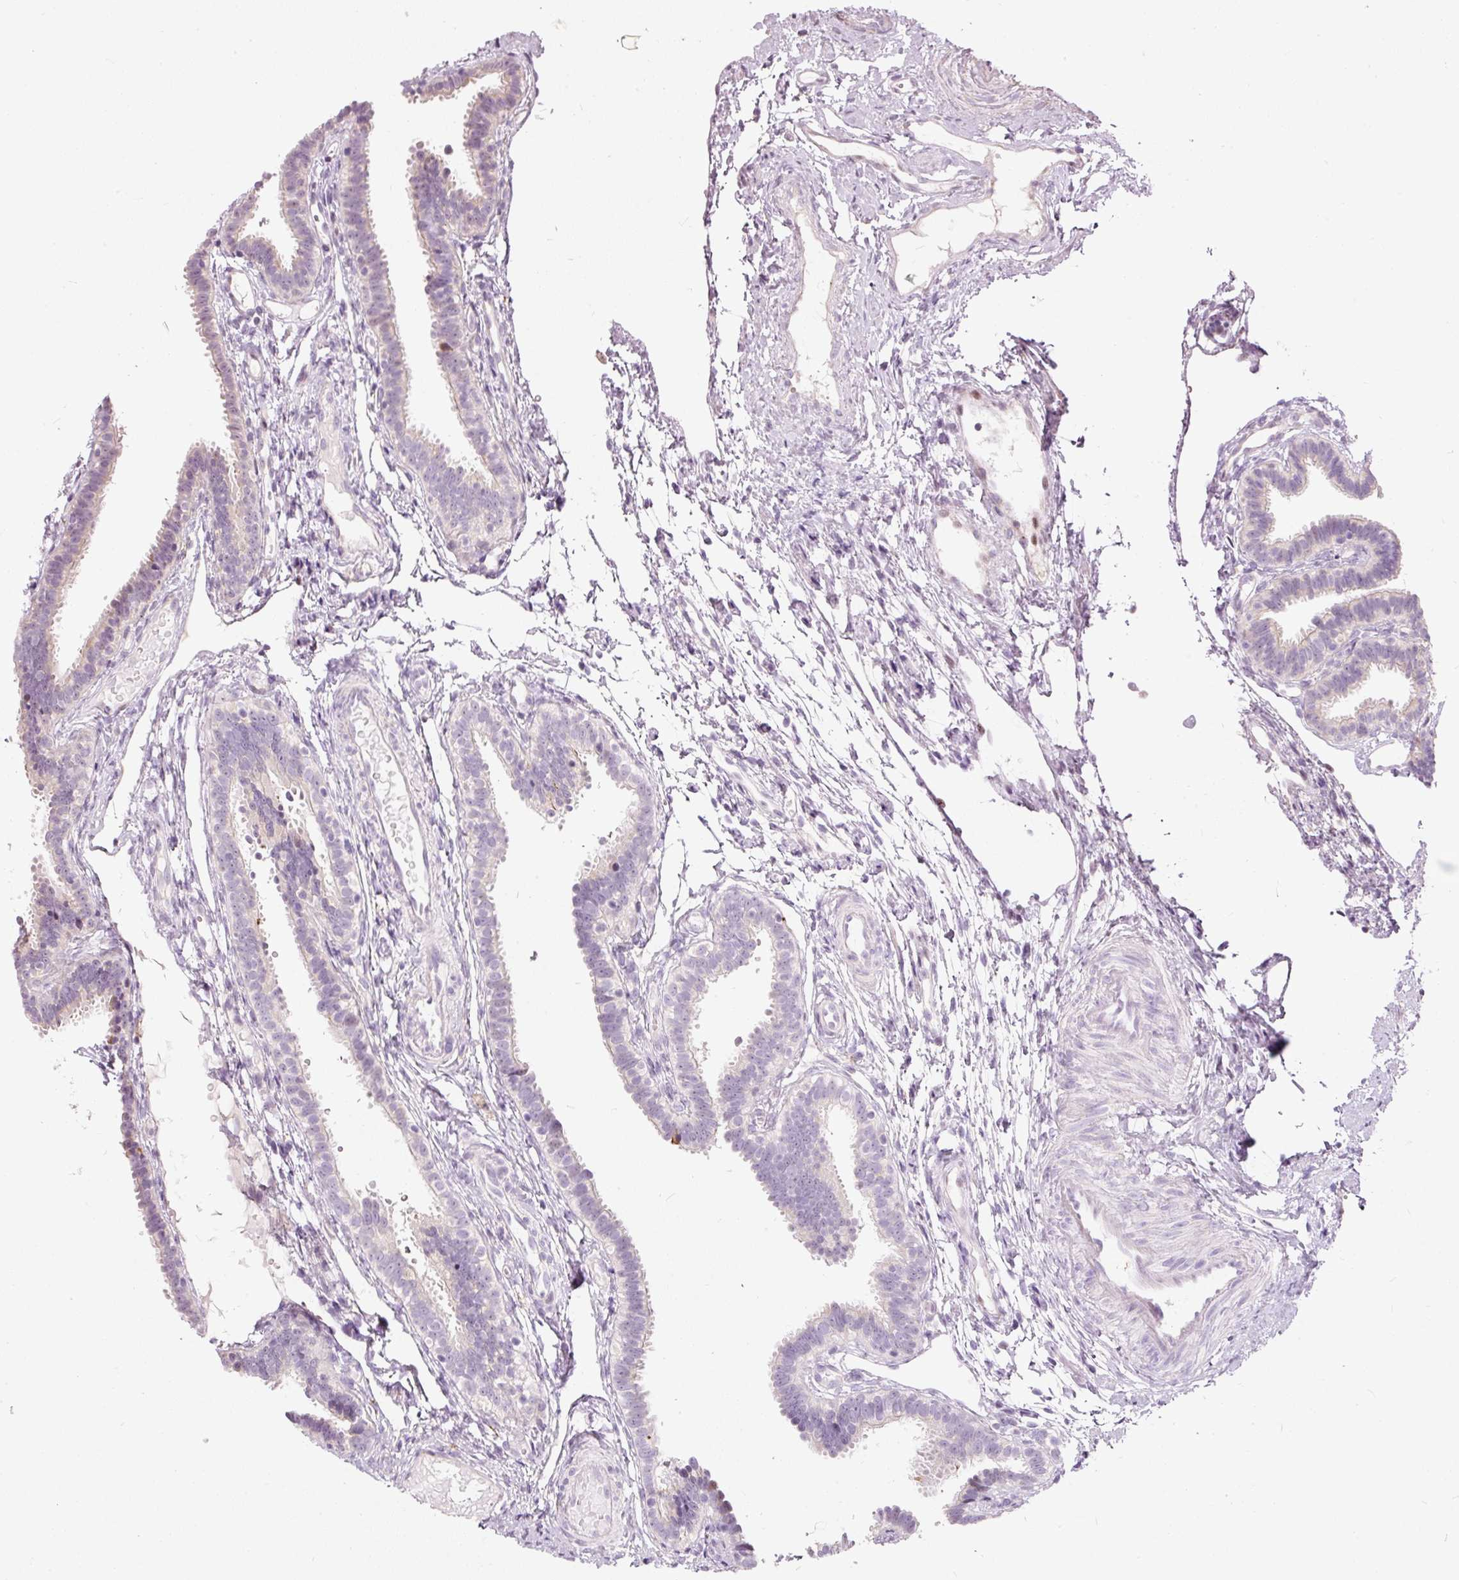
{"staining": {"intensity": "negative", "quantity": "none", "location": "none"}, "tissue": "fallopian tube", "cell_type": "Glandular cells", "image_type": "normal", "snomed": [{"axis": "morphology", "description": "Normal tissue, NOS"}, {"axis": "topography", "description": "Fallopian tube"}], "caption": "IHC photomicrograph of normal fallopian tube stained for a protein (brown), which displays no staining in glandular cells.", "gene": "RNF39", "patient": {"sex": "female", "age": 37}}